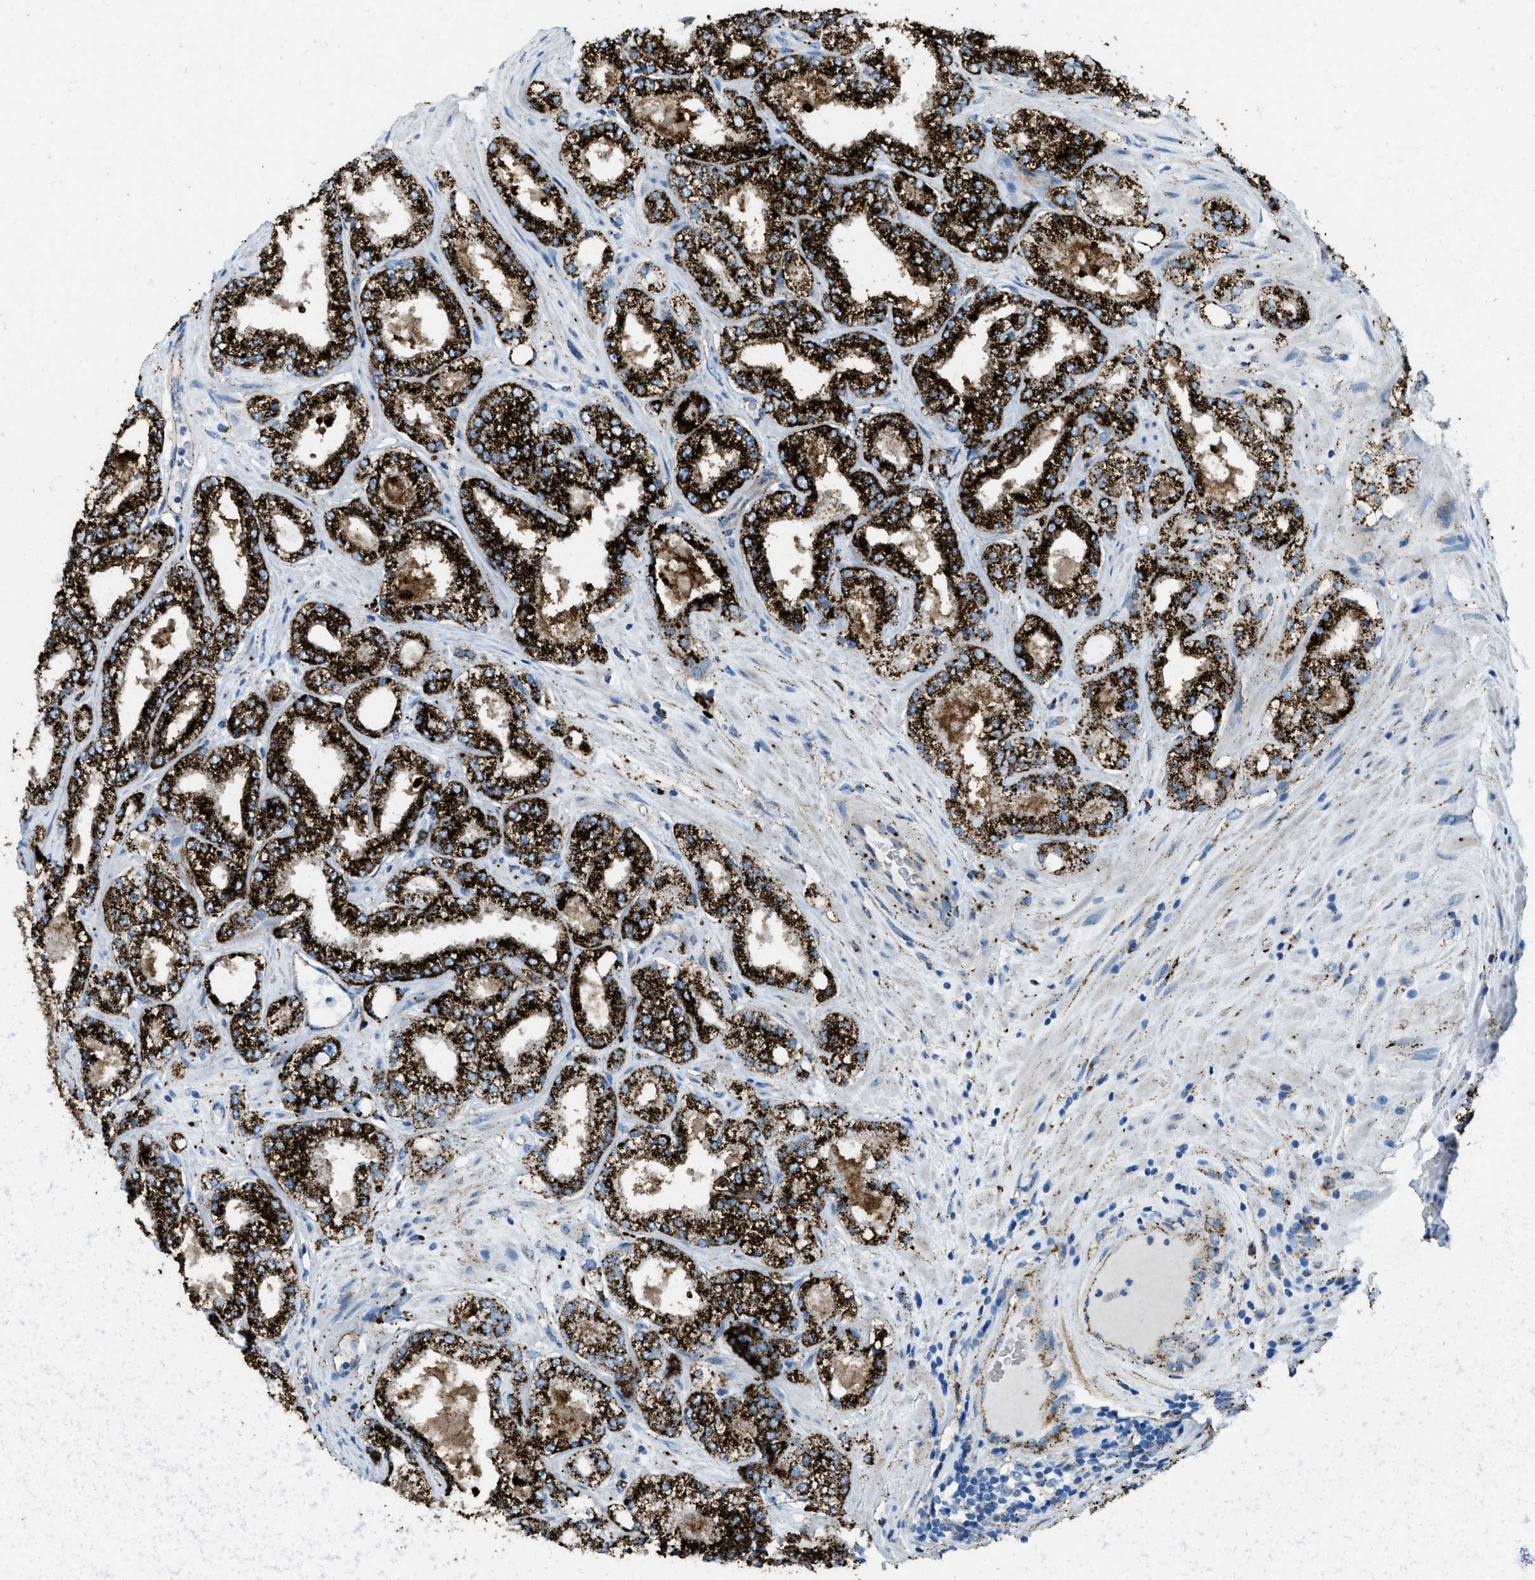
{"staining": {"intensity": "strong", "quantity": ">75%", "location": "cytoplasmic/membranous"}, "tissue": "prostate cancer", "cell_type": "Tumor cells", "image_type": "cancer", "snomed": [{"axis": "morphology", "description": "Adenocarcinoma, High grade"}, {"axis": "topography", "description": "Prostate"}], "caption": "Immunohistochemistry (IHC) of prostate cancer (adenocarcinoma (high-grade)) exhibits high levels of strong cytoplasmic/membranous positivity in about >75% of tumor cells.", "gene": "SCARB2", "patient": {"sex": "male", "age": 71}}